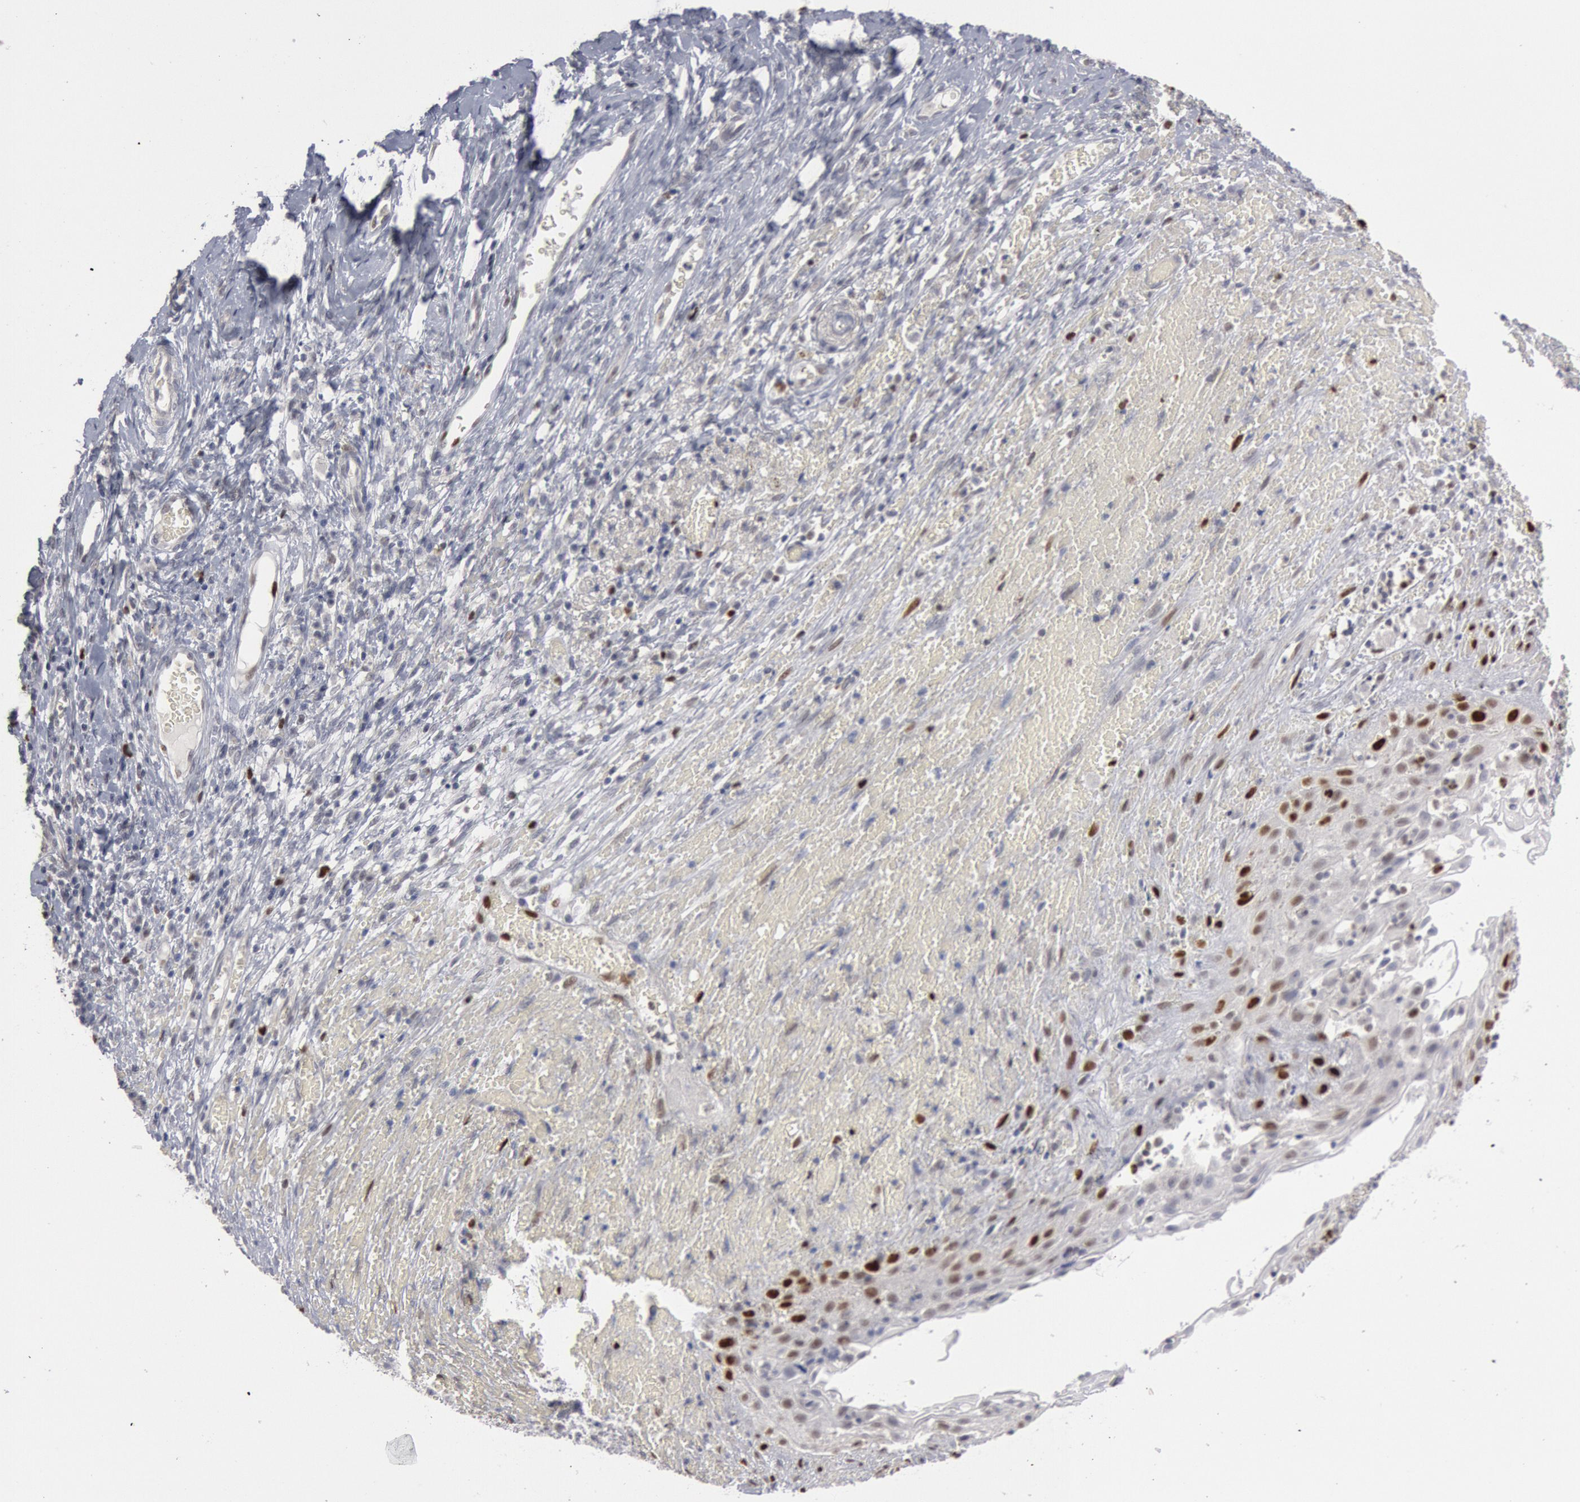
{"staining": {"intensity": "strong", "quantity": "25%-75%", "location": "nuclear"}, "tissue": "cervical cancer", "cell_type": "Tumor cells", "image_type": "cancer", "snomed": [{"axis": "morphology", "description": "Normal tissue, NOS"}, {"axis": "morphology", "description": "Squamous cell carcinoma, NOS"}, {"axis": "topography", "description": "Cervix"}], "caption": "Tumor cells demonstrate strong nuclear expression in approximately 25%-75% of cells in cervical squamous cell carcinoma.", "gene": "WDHD1", "patient": {"sex": "female", "age": 67}}